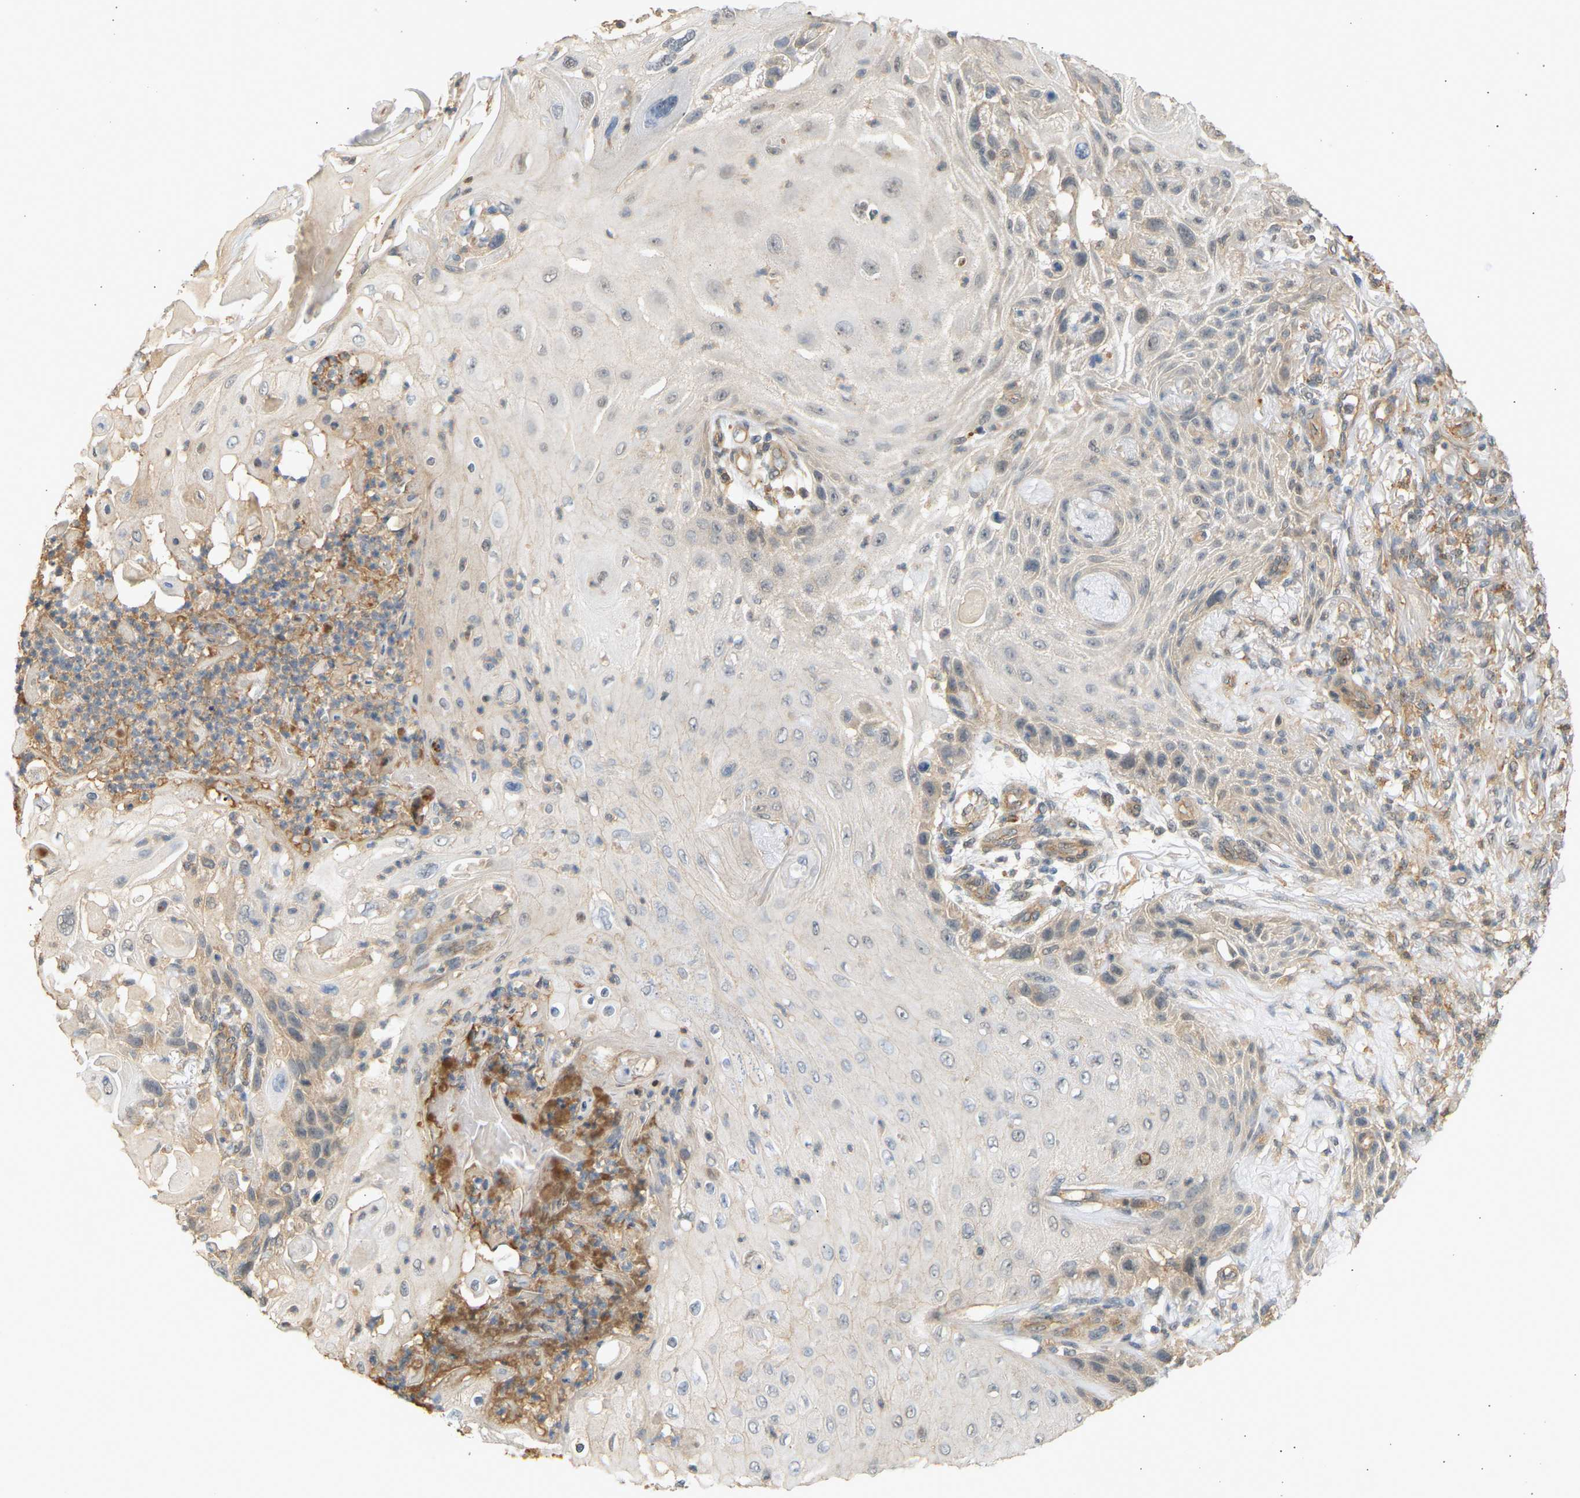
{"staining": {"intensity": "weak", "quantity": "<25%", "location": "cytoplasmic/membranous"}, "tissue": "skin cancer", "cell_type": "Tumor cells", "image_type": "cancer", "snomed": [{"axis": "morphology", "description": "Squamous cell carcinoma, NOS"}, {"axis": "topography", "description": "Skin"}], "caption": "The micrograph displays no staining of tumor cells in skin cancer (squamous cell carcinoma).", "gene": "RGL1", "patient": {"sex": "female", "age": 77}}